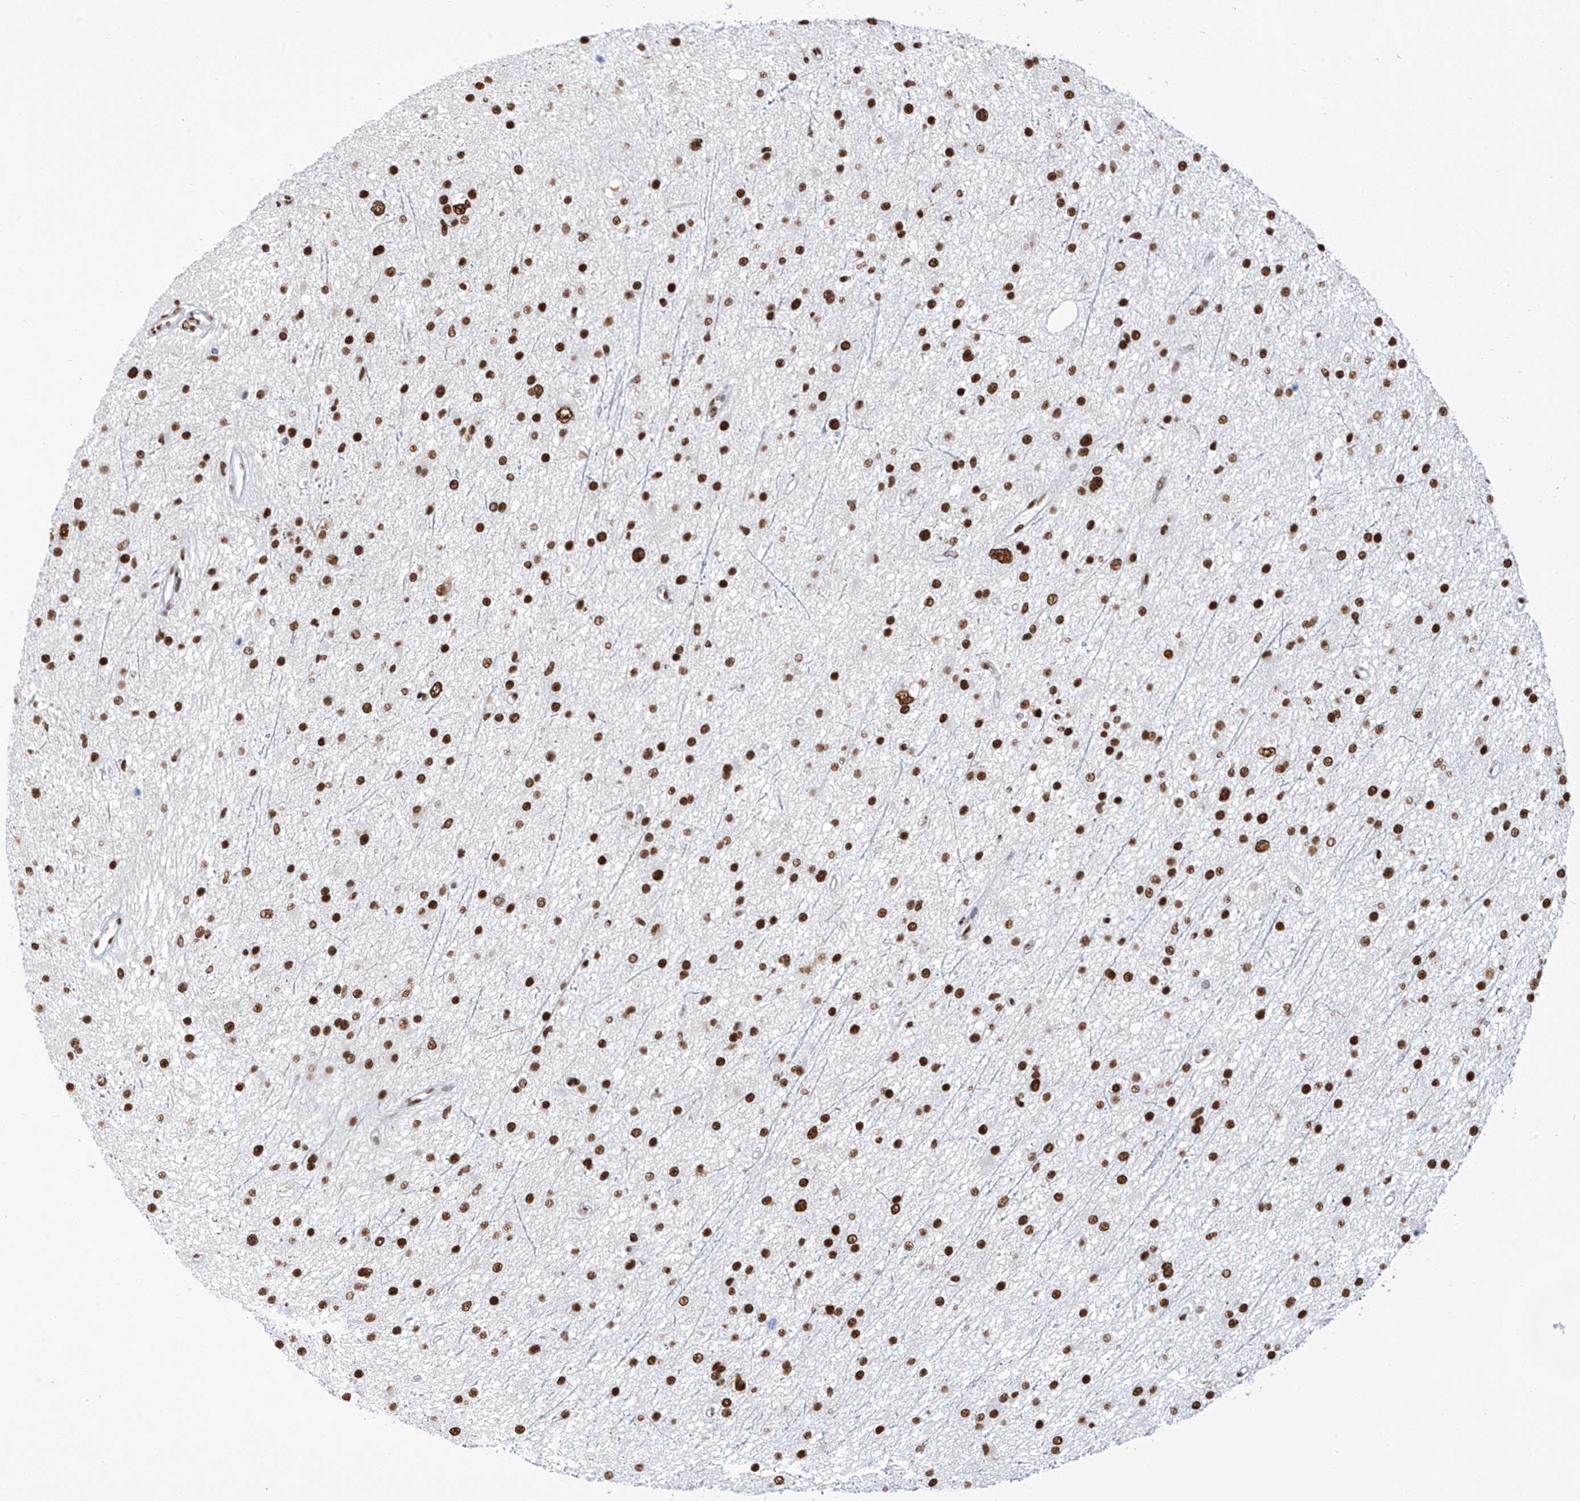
{"staining": {"intensity": "strong", "quantity": ">75%", "location": "nuclear"}, "tissue": "glioma", "cell_type": "Tumor cells", "image_type": "cancer", "snomed": [{"axis": "morphology", "description": "Glioma, malignant, Low grade"}, {"axis": "topography", "description": "Cerebral cortex"}], "caption": "Protein analysis of glioma tissue exhibits strong nuclear expression in approximately >75% of tumor cells.", "gene": "KHSRP", "patient": {"sex": "female", "age": 39}}